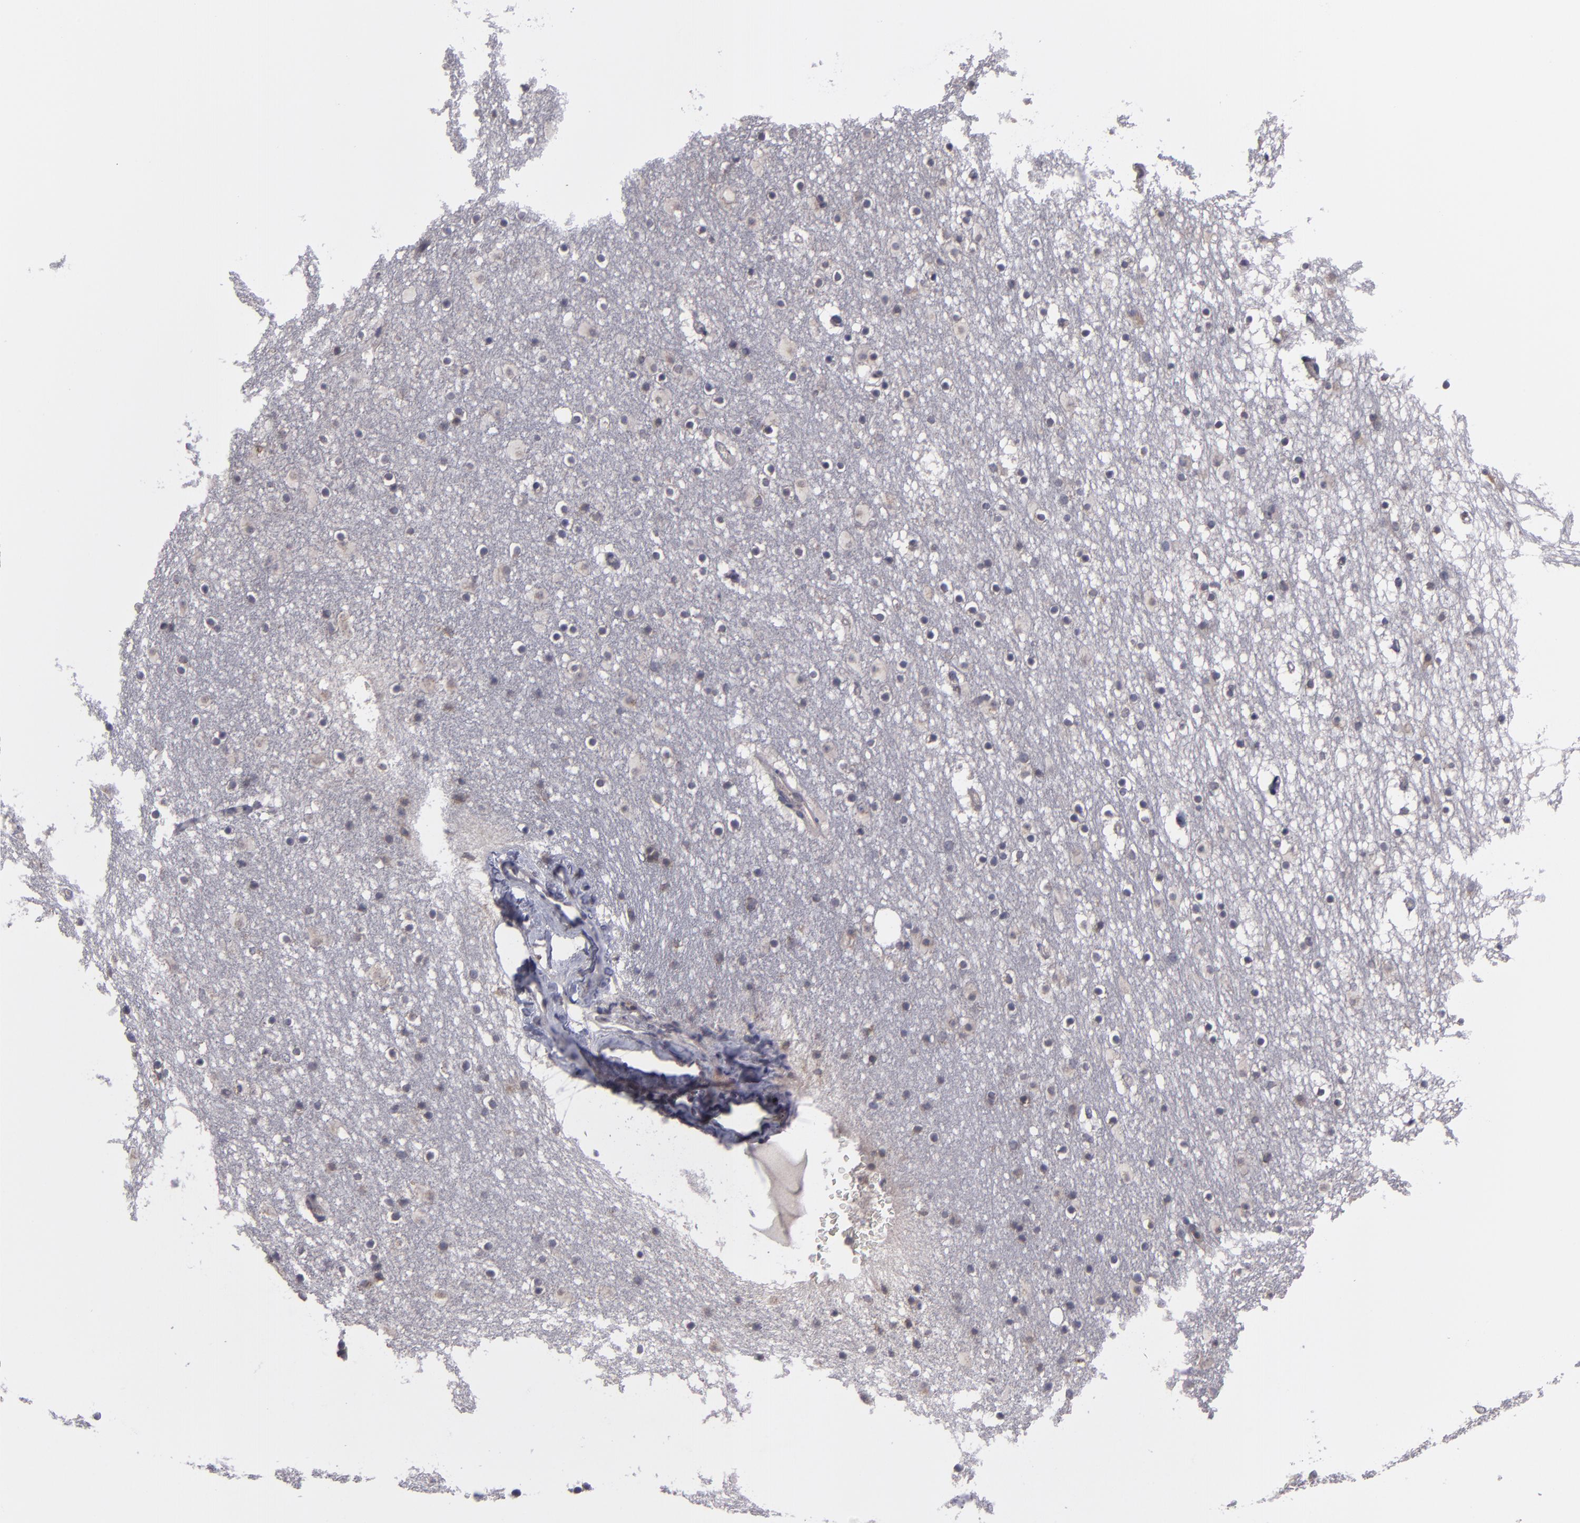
{"staining": {"intensity": "weak", "quantity": "<25%", "location": "cytoplasmic/membranous"}, "tissue": "caudate", "cell_type": "Glial cells", "image_type": "normal", "snomed": [{"axis": "morphology", "description": "Normal tissue, NOS"}, {"axis": "topography", "description": "Lateral ventricle wall"}], "caption": "Immunohistochemical staining of benign caudate displays no significant positivity in glial cells. (Brightfield microscopy of DAB (3,3'-diaminobenzidine) IHC at high magnification).", "gene": "IL12A", "patient": {"sex": "male", "age": 45}}